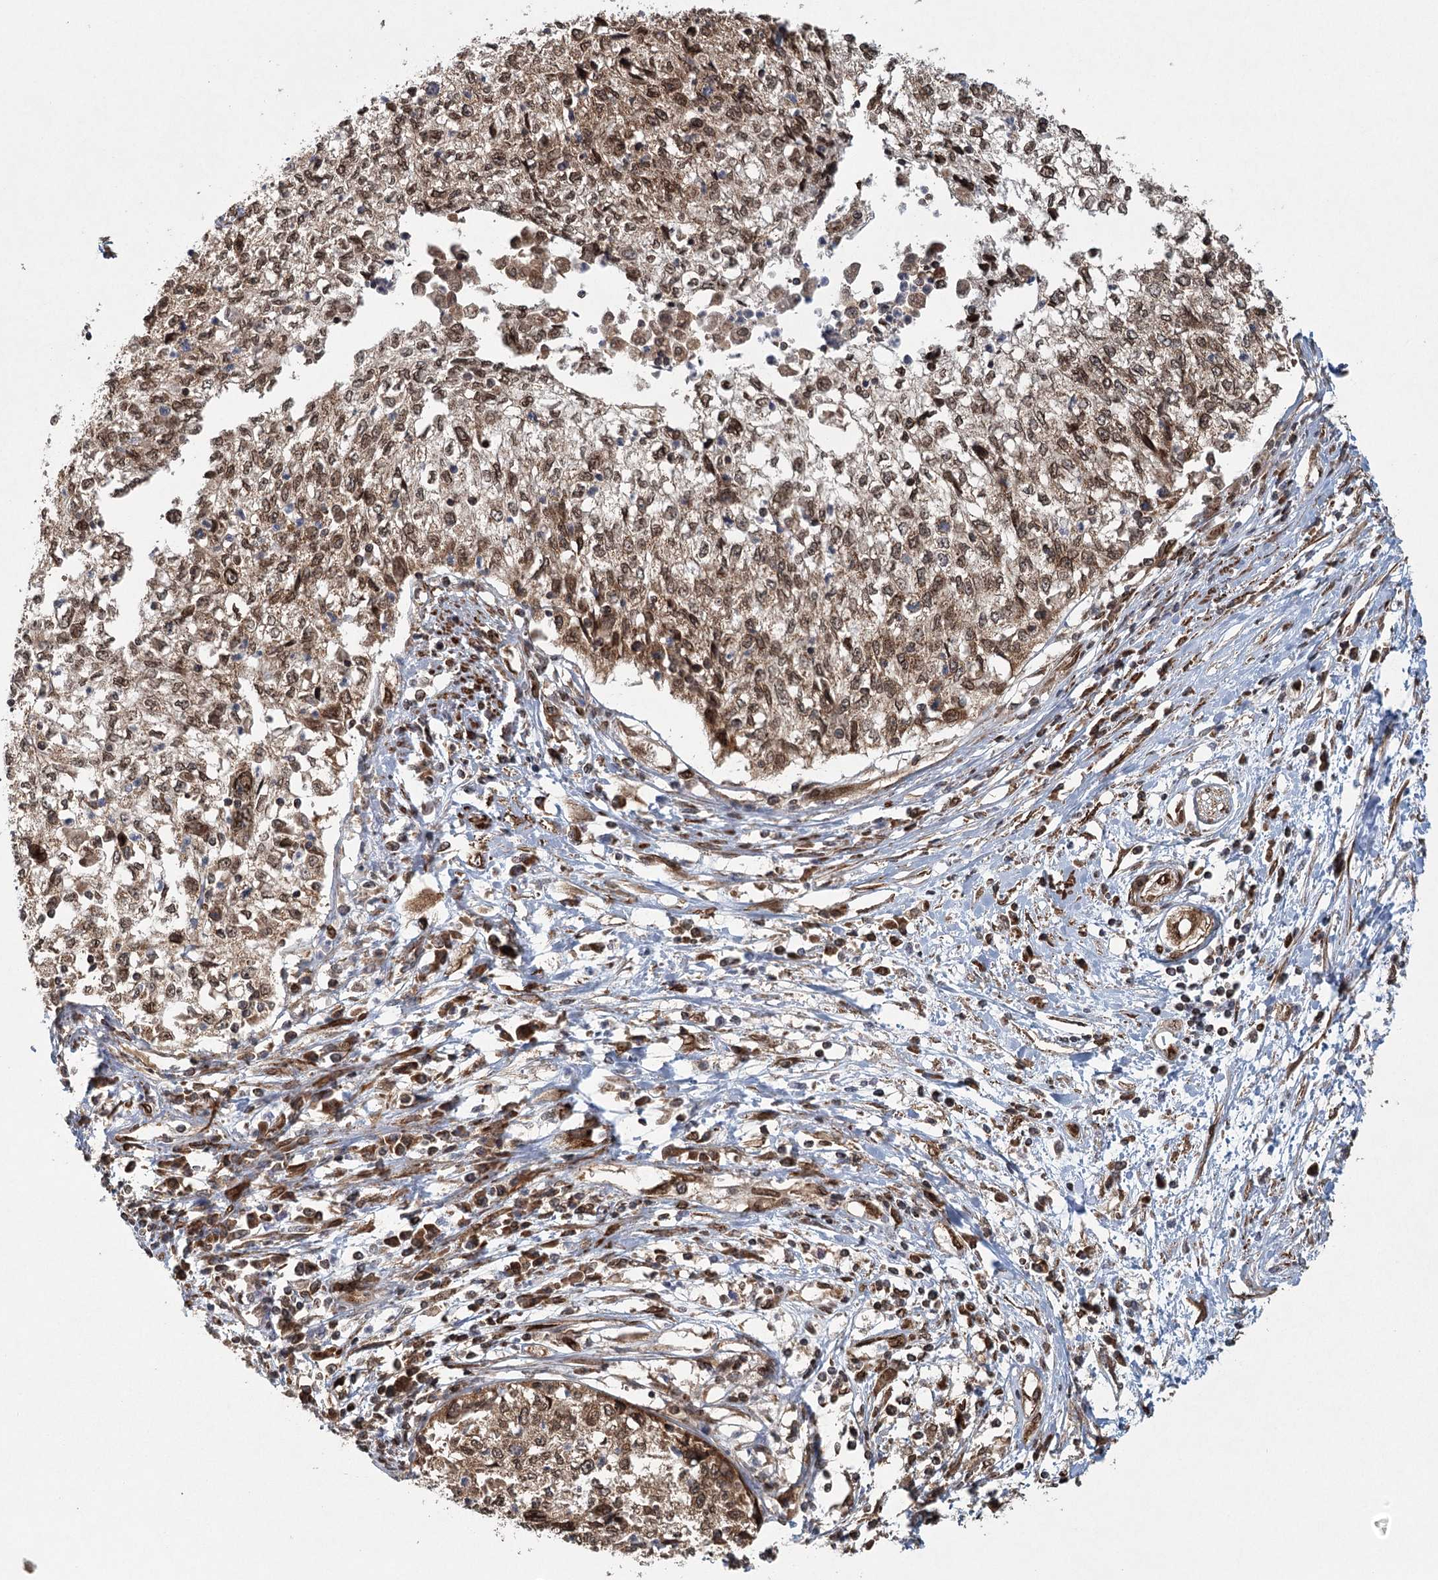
{"staining": {"intensity": "moderate", "quantity": ">75%", "location": "cytoplasmic/membranous"}, "tissue": "cervical cancer", "cell_type": "Tumor cells", "image_type": "cancer", "snomed": [{"axis": "morphology", "description": "Squamous cell carcinoma, NOS"}, {"axis": "topography", "description": "Cervix"}], "caption": "DAB immunohistochemical staining of human cervical cancer demonstrates moderate cytoplasmic/membranous protein positivity in about >75% of tumor cells. (Brightfield microscopy of DAB IHC at high magnification).", "gene": "BCKDHA", "patient": {"sex": "female", "age": 57}}